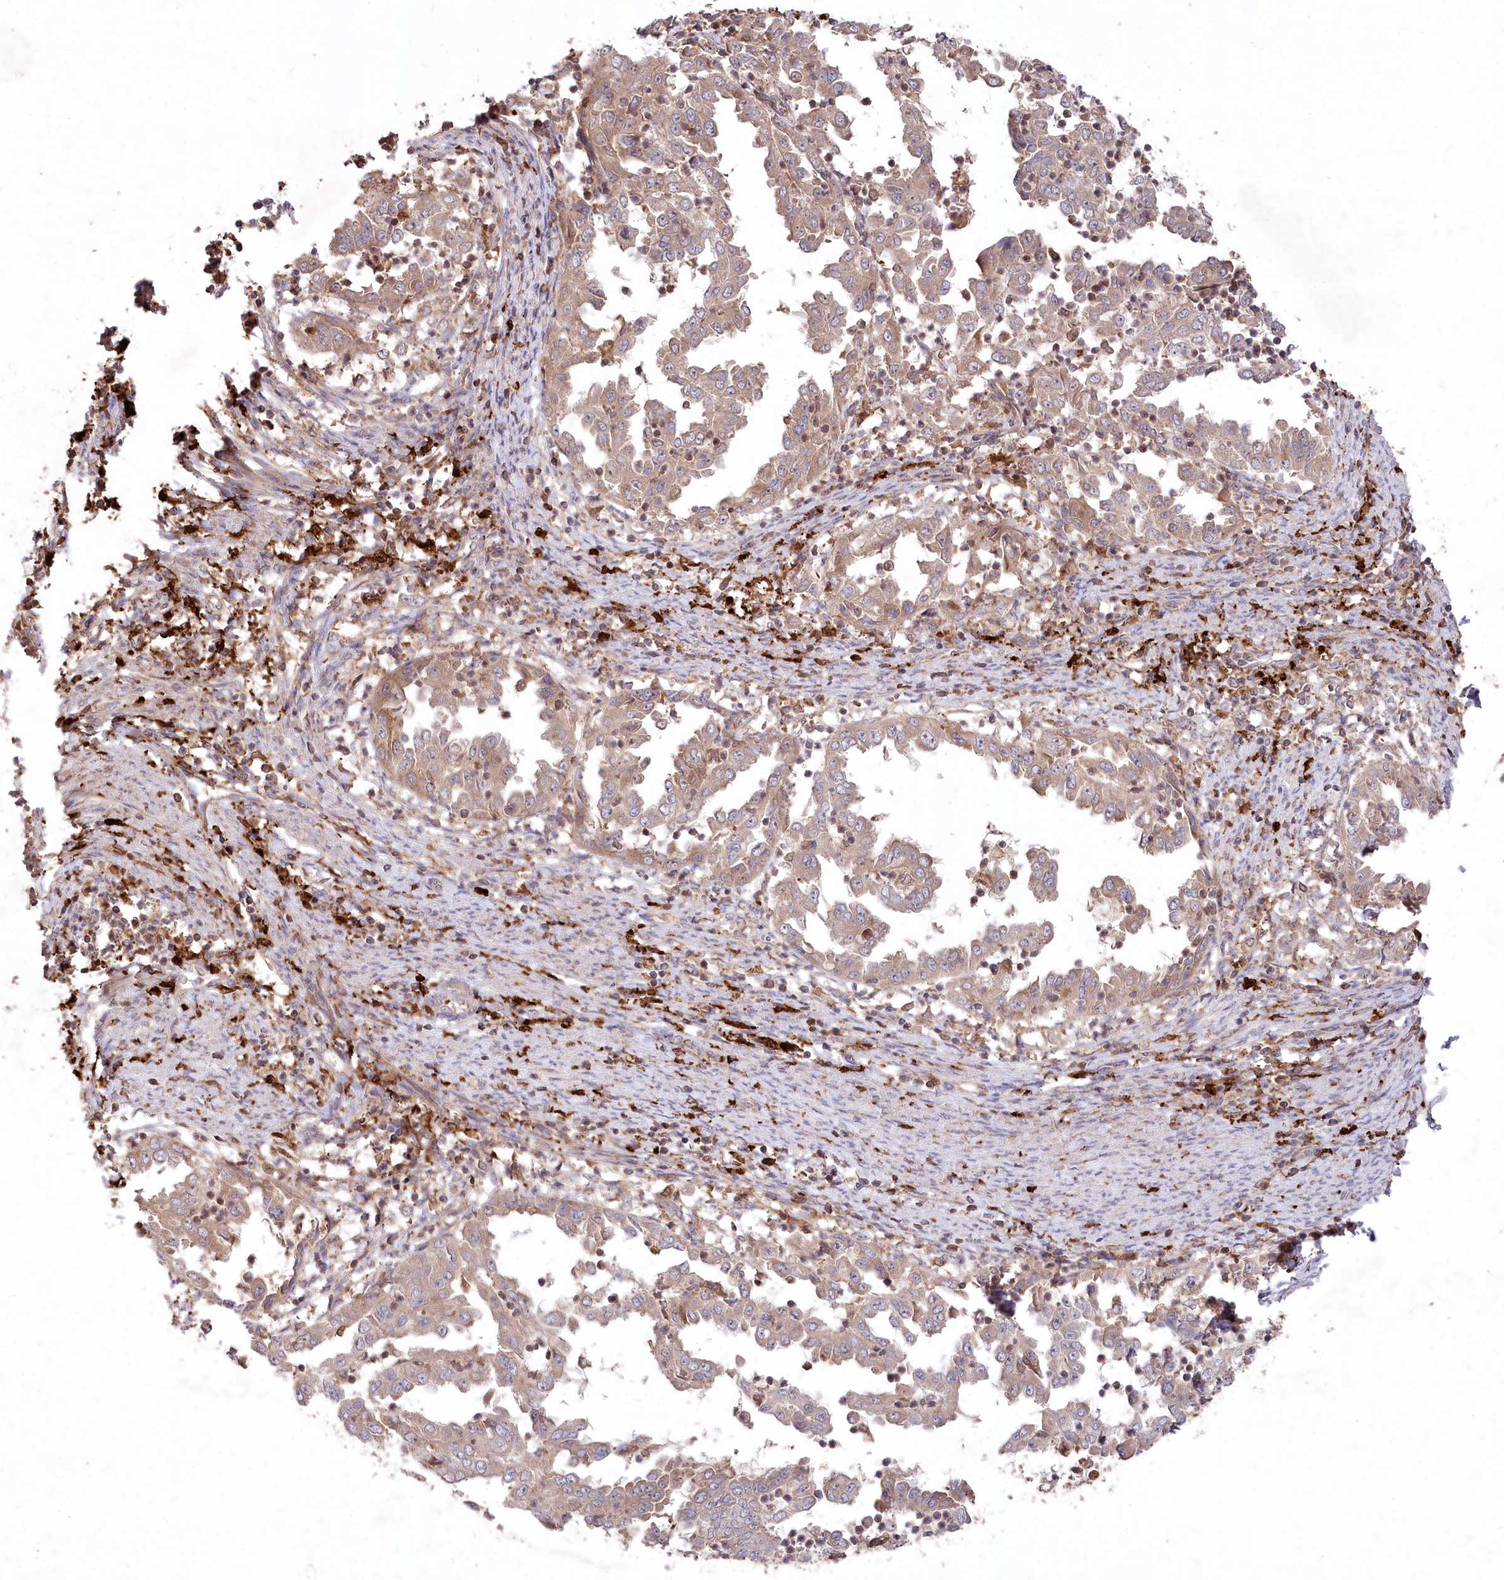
{"staining": {"intensity": "moderate", "quantity": ">75%", "location": "cytoplasmic/membranous"}, "tissue": "endometrial cancer", "cell_type": "Tumor cells", "image_type": "cancer", "snomed": [{"axis": "morphology", "description": "Adenocarcinoma, NOS"}, {"axis": "topography", "description": "Endometrium"}], "caption": "Protein expression analysis of endometrial adenocarcinoma displays moderate cytoplasmic/membranous staining in about >75% of tumor cells.", "gene": "PPP1R21", "patient": {"sex": "female", "age": 85}}